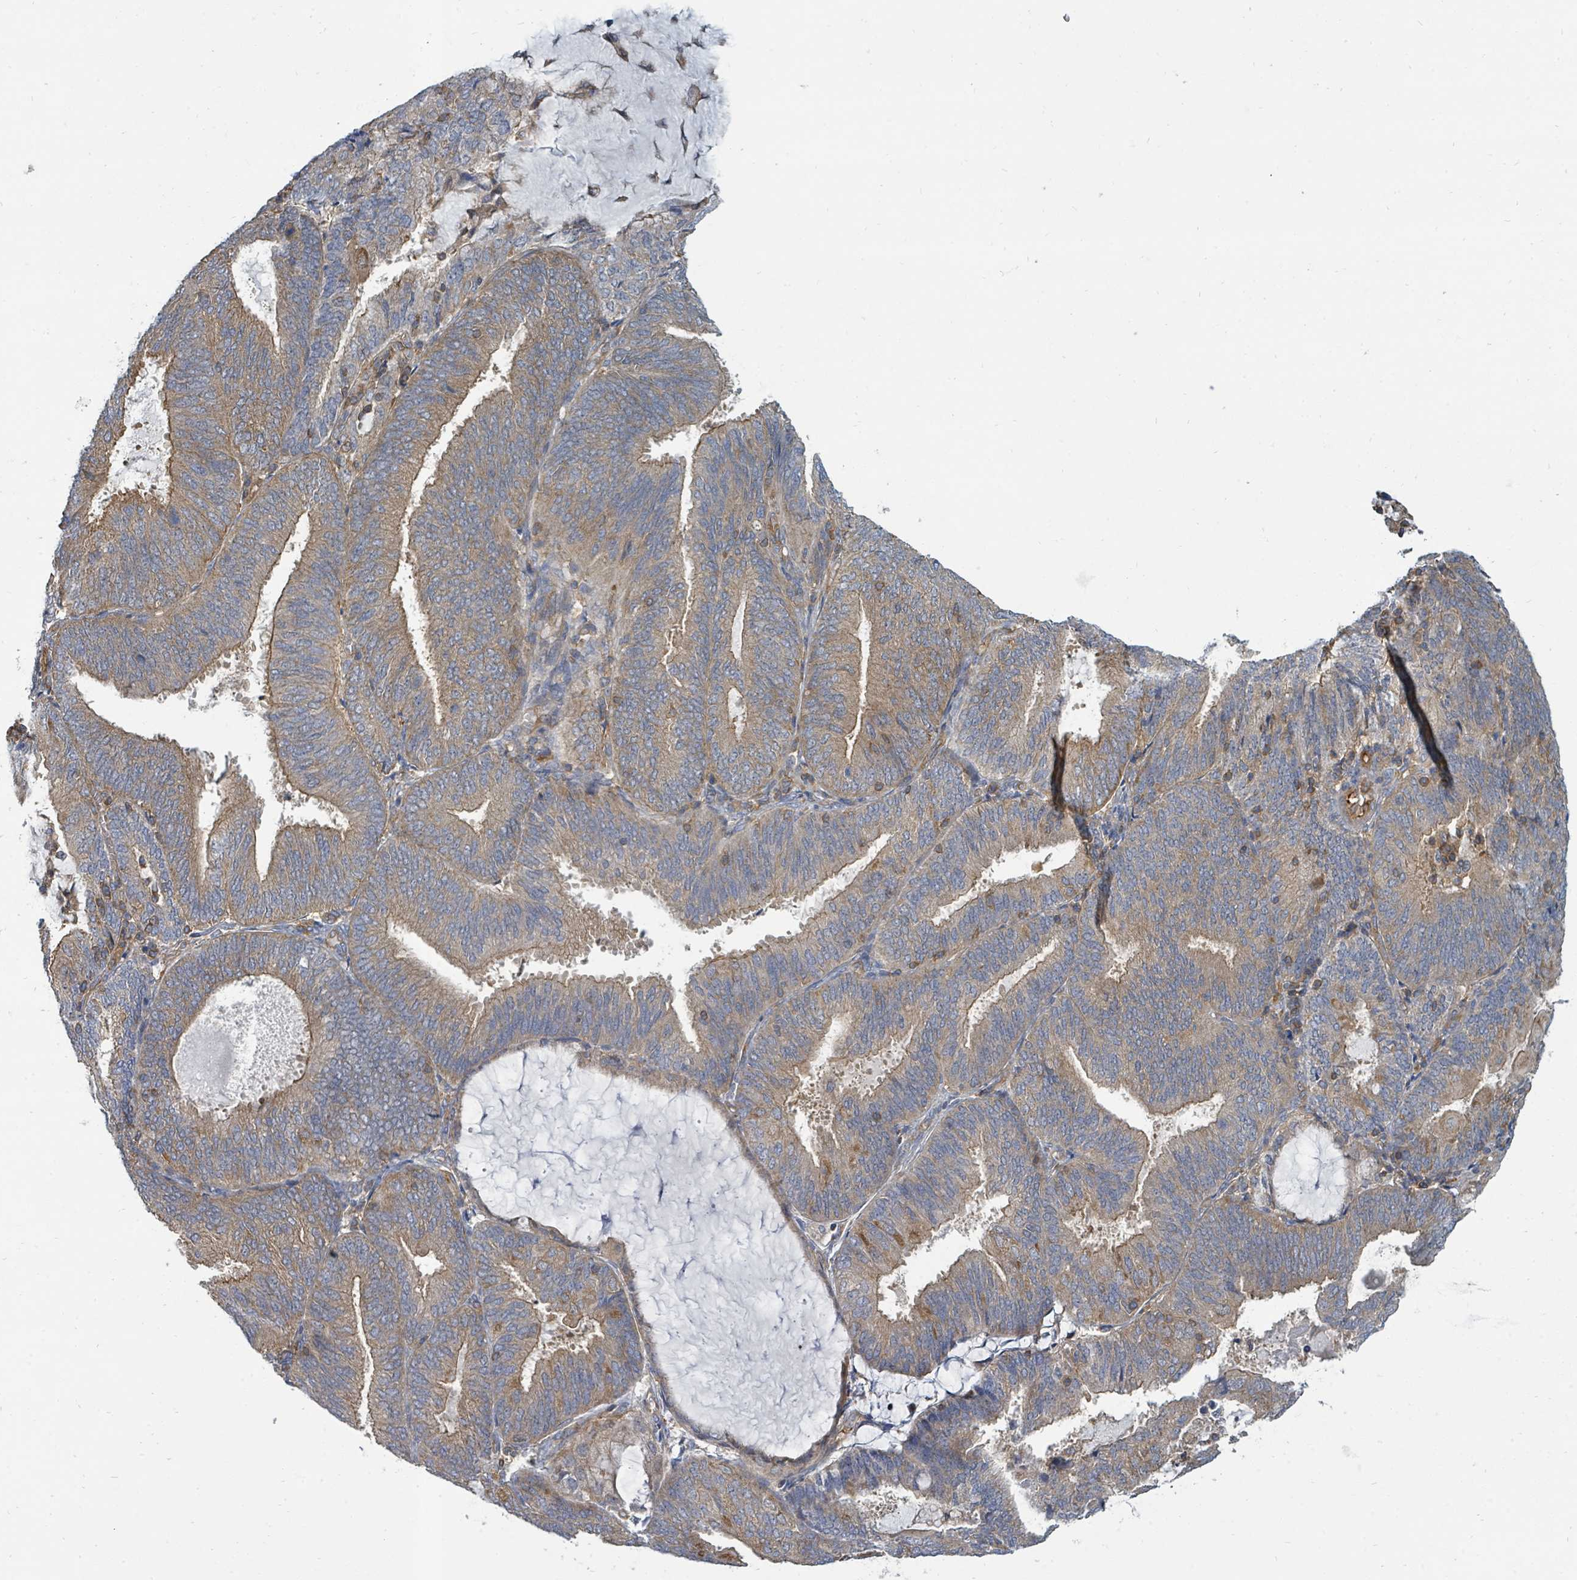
{"staining": {"intensity": "weak", "quantity": ">75%", "location": "cytoplasmic/membranous"}, "tissue": "endometrial cancer", "cell_type": "Tumor cells", "image_type": "cancer", "snomed": [{"axis": "morphology", "description": "Adenocarcinoma, NOS"}, {"axis": "topography", "description": "Endometrium"}], "caption": "Immunohistochemistry staining of adenocarcinoma (endometrial), which displays low levels of weak cytoplasmic/membranous expression in approximately >75% of tumor cells indicating weak cytoplasmic/membranous protein staining. The staining was performed using DAB (3,3'-diaminobenzidine) (brown) for protein detection and nuclei were counterstained in hematoxylin (blue).", "gene": "BOLA2B", "patient": {"sex": "female", "age": 81}}